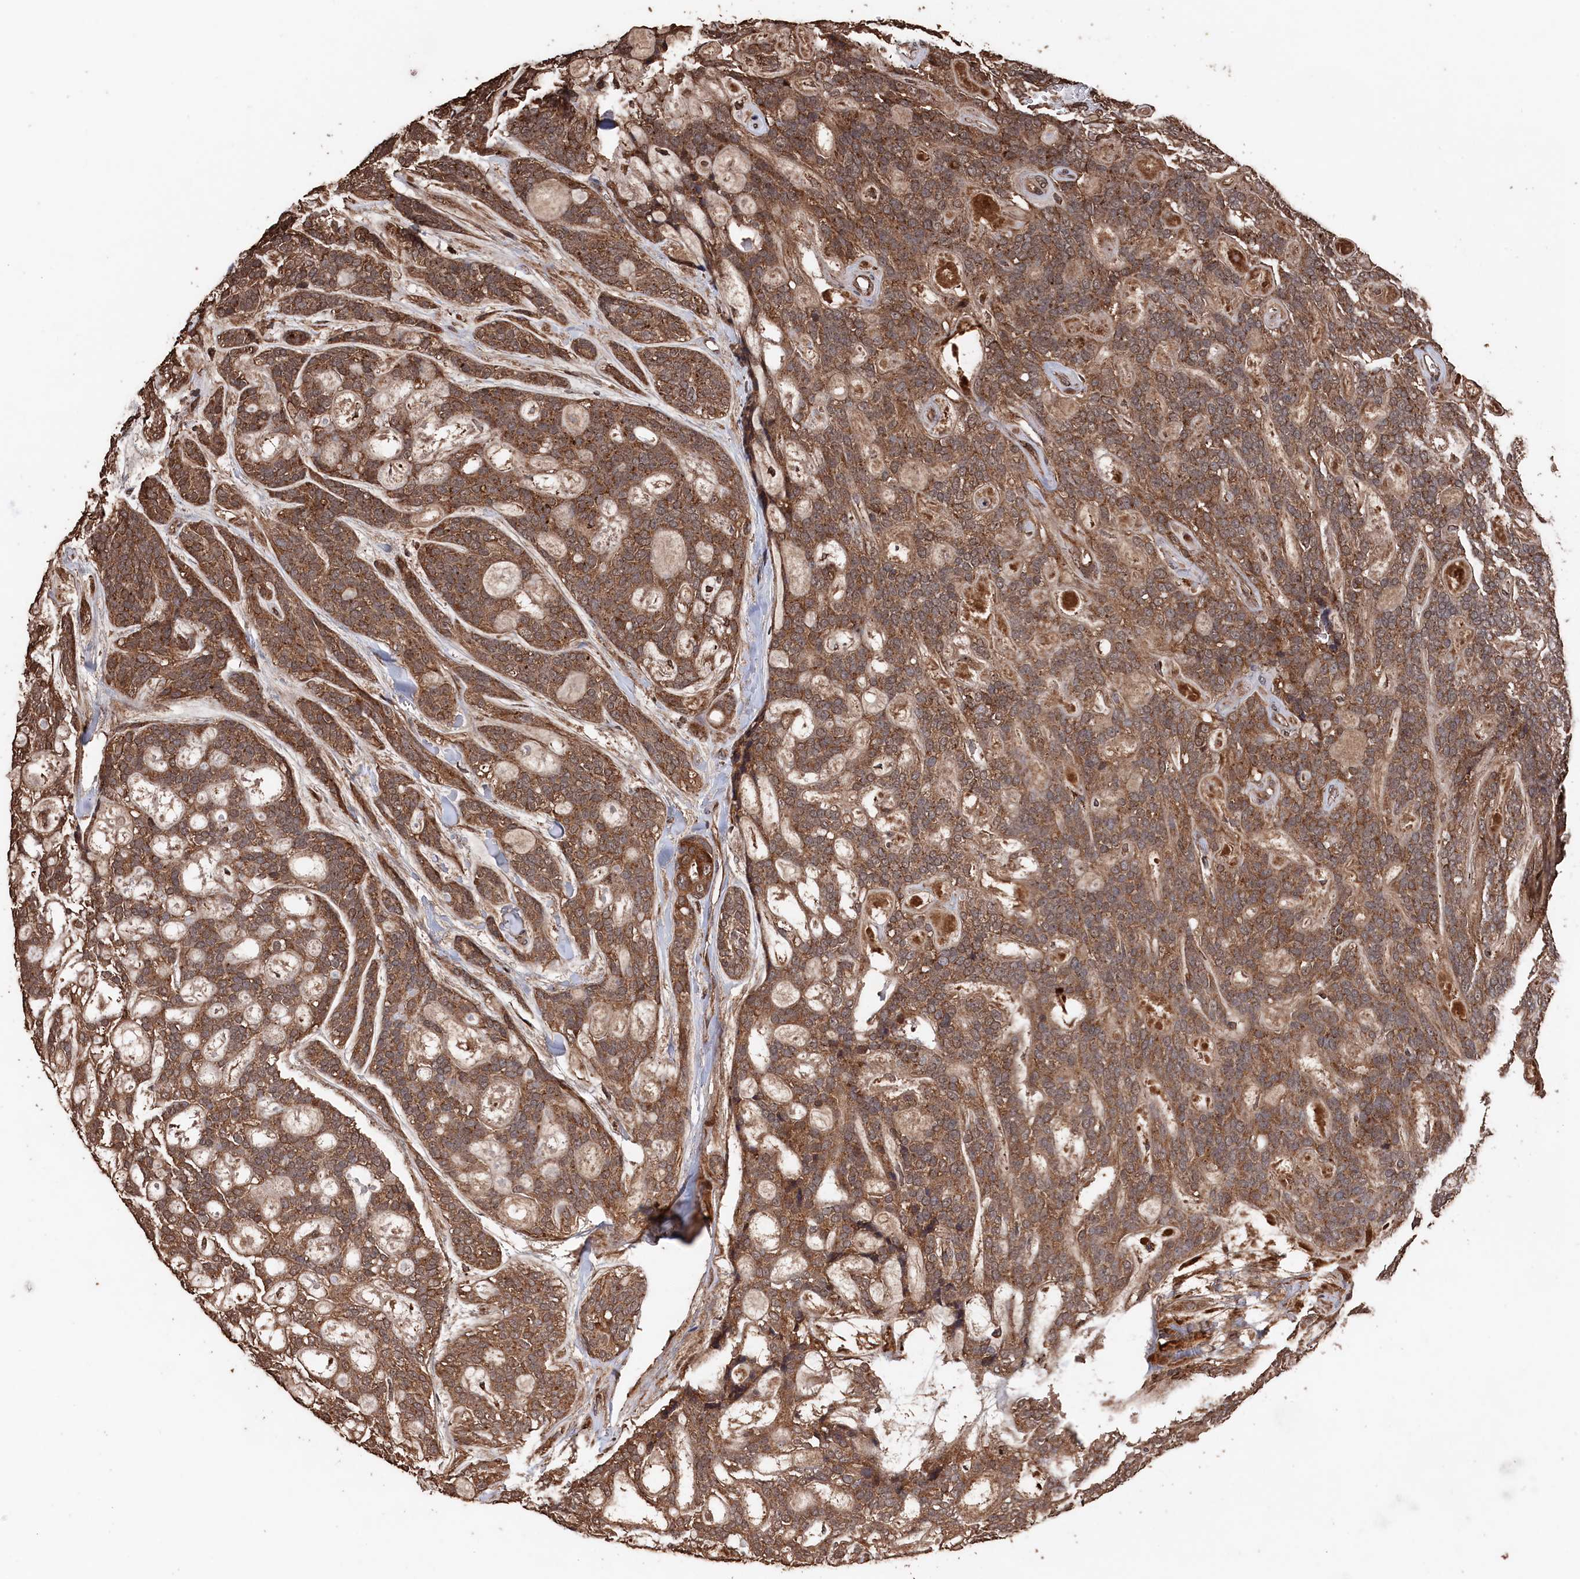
{"staining": {"intensity": "moderate", "quantity": ">75%", "location": "cytoplasmic/membranous"}, "tissue": "head and neck cancer", "cell_type": "Tumor cells", "image_type": "cancer", "snomed": [{"axis": "morphology", "description": "Adenocarcinoma, NOS"}, {"axis": "topography", "description": "Head-Neck"}], "caption": "Head and neck cancer (adenocarcinoma) stained with a protein marker displays moderate staining in tumor cells.", "gene": "SNX33", "patient": {"sex": "male", "age": 66}}